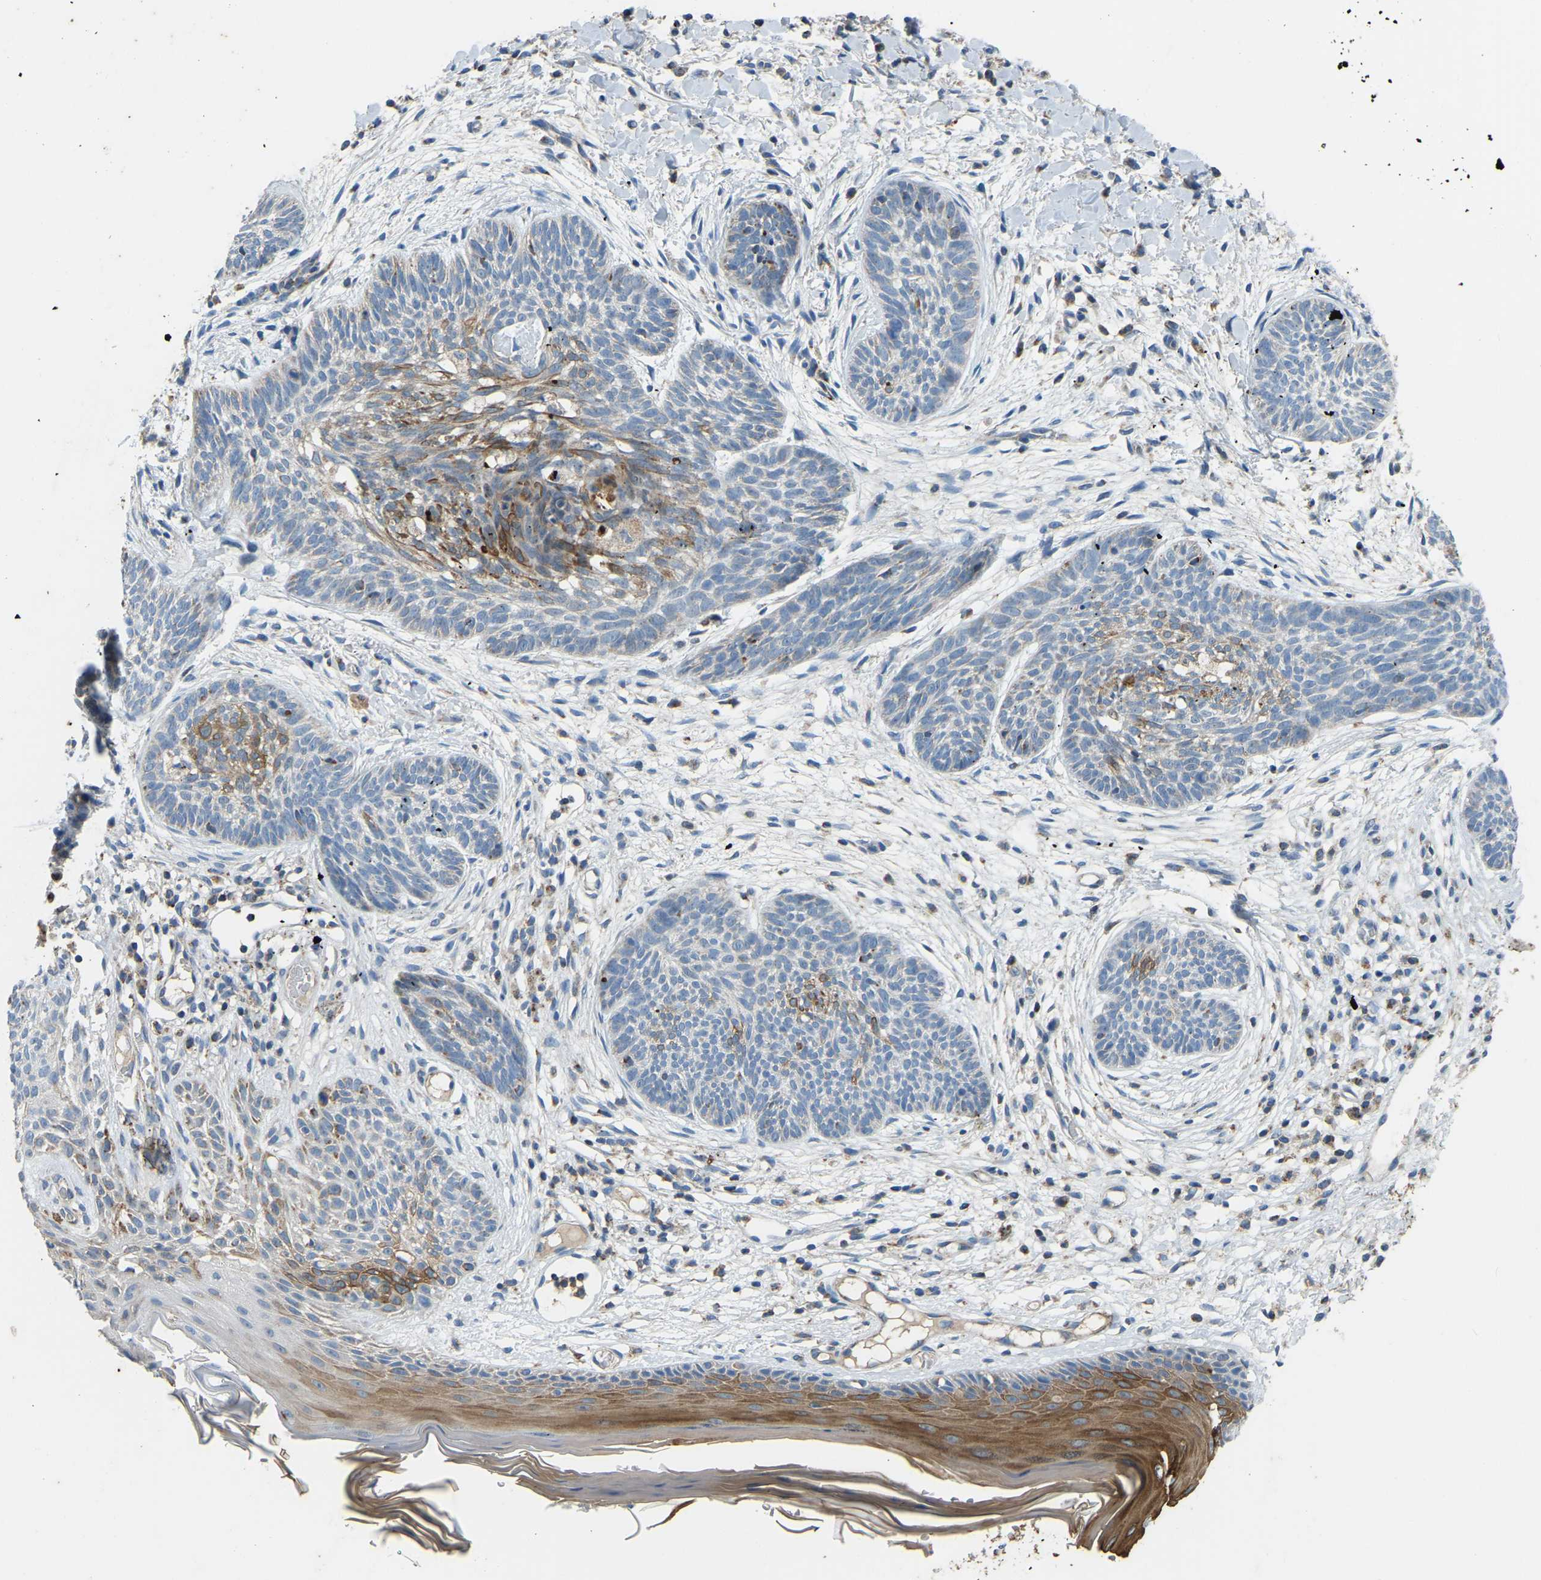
{"staining": {"intensity": "negative", "quantity": "none", "location": "none"}, "tissue": "skin cancer", "cell_type": "Tumor cells", "image_type": "cancer", "snomed": [{"axis": "morphology", "description": "Basal cell carcinoma"}, {"axis": "topography", "description": "Skin"}], "caption": "Skin basal cell carcinoma was stained to show a protein in brown. There is no significant positivity in tumor cells.", "gene": "ZNF200", "patient": {"sex": "female", "age": 59}}